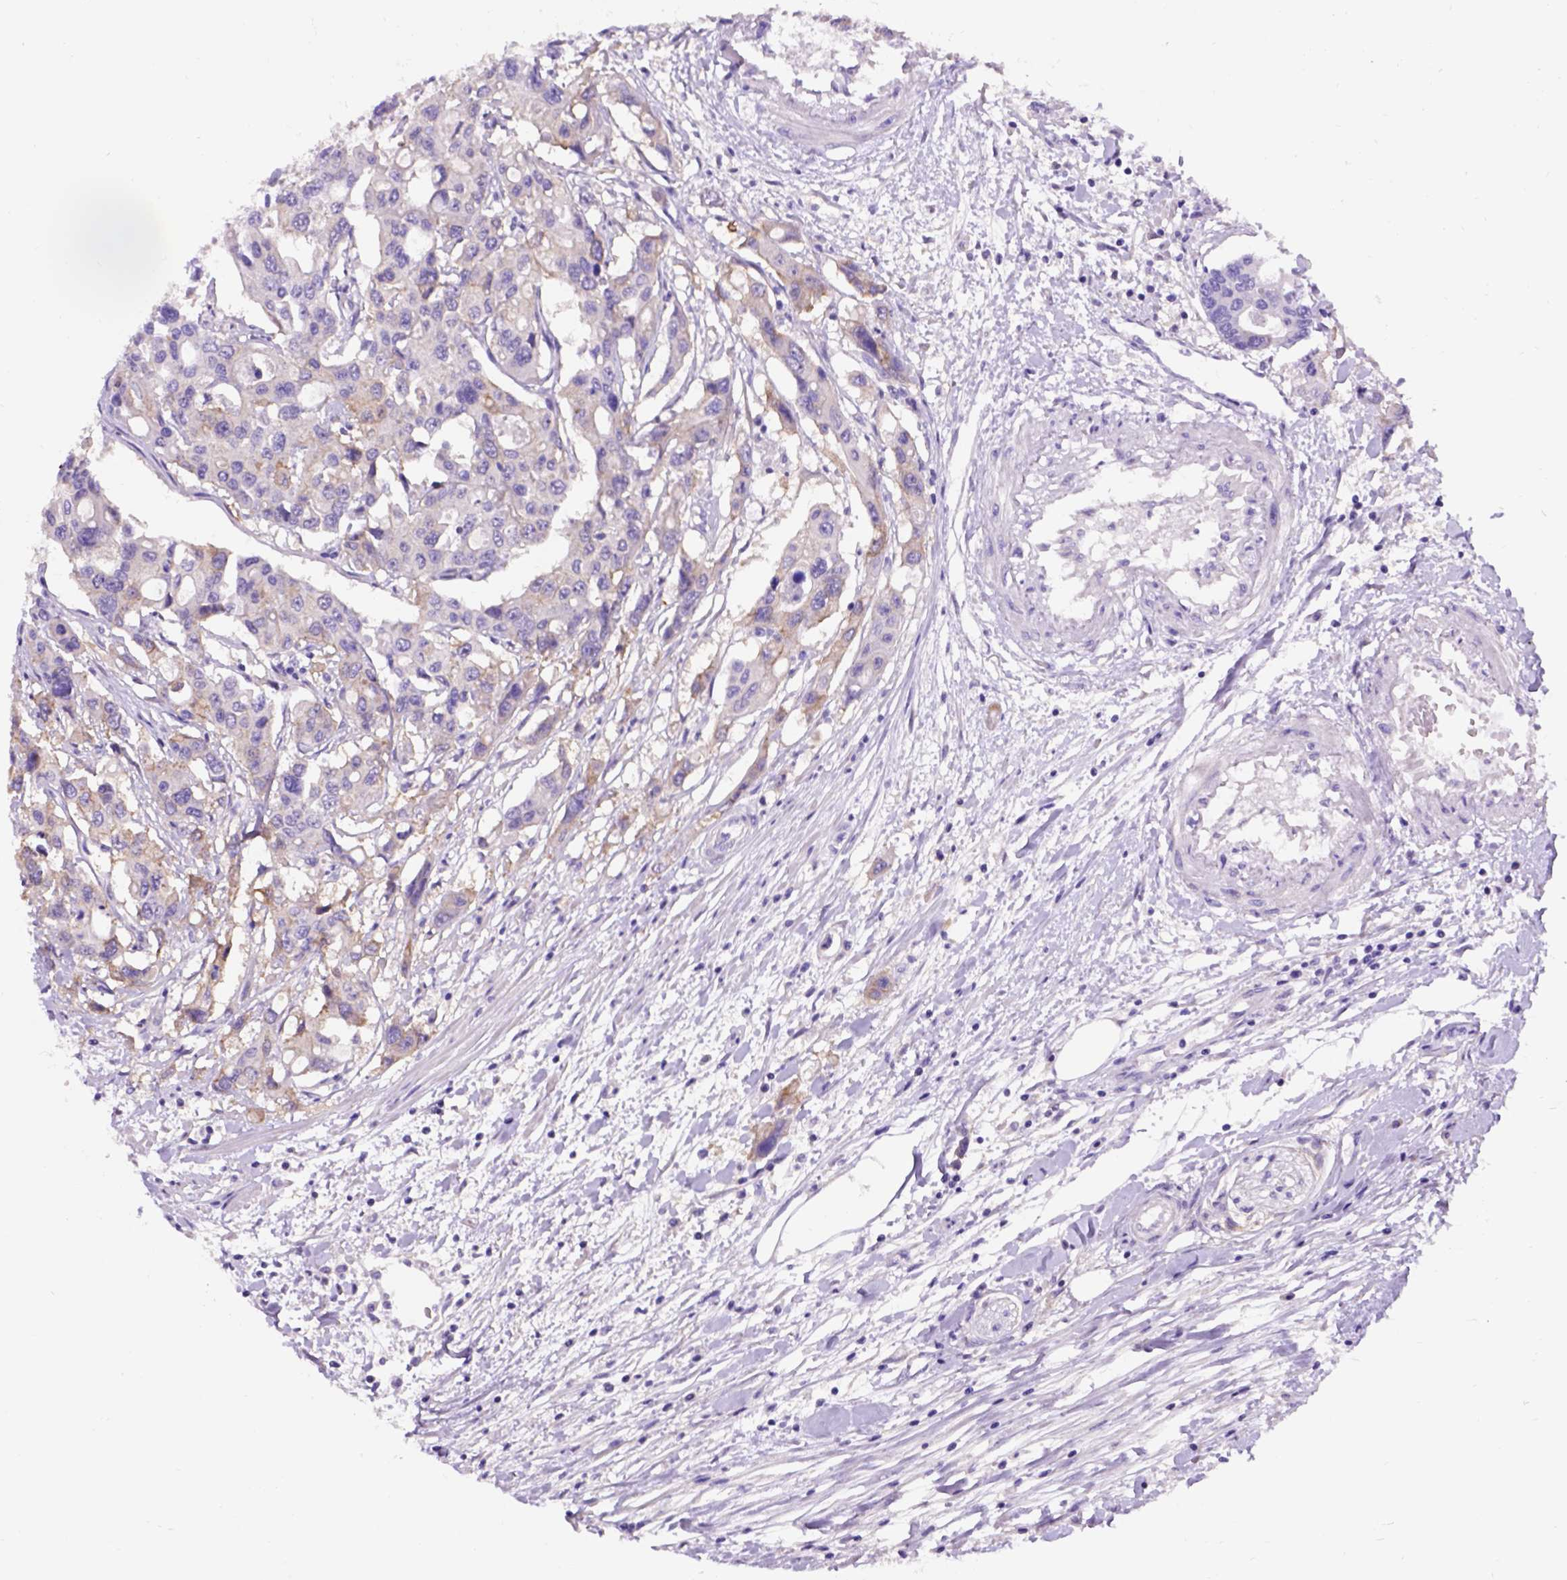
{"staining": {"intensity": "negative", "quantity": "none", "location": "none"}, "tissue": "colorectal cancer", "cell_type": "Tumor cells", "image_type": "cancer", "snomed": [{"axis": "morphology", "description": "Adenocarcinoma, NOS"}, {"axis": "topography", "description": "Colon"}], "caption": "This micrograph is of adenocarcinoma (colorectal) stained with IHC to label a protein in brown with the nuclei are counter-stained blue. There is no expression in tumor cells.", "gene": "EGFR", "patient": {"sex": "male", "age": 77}}